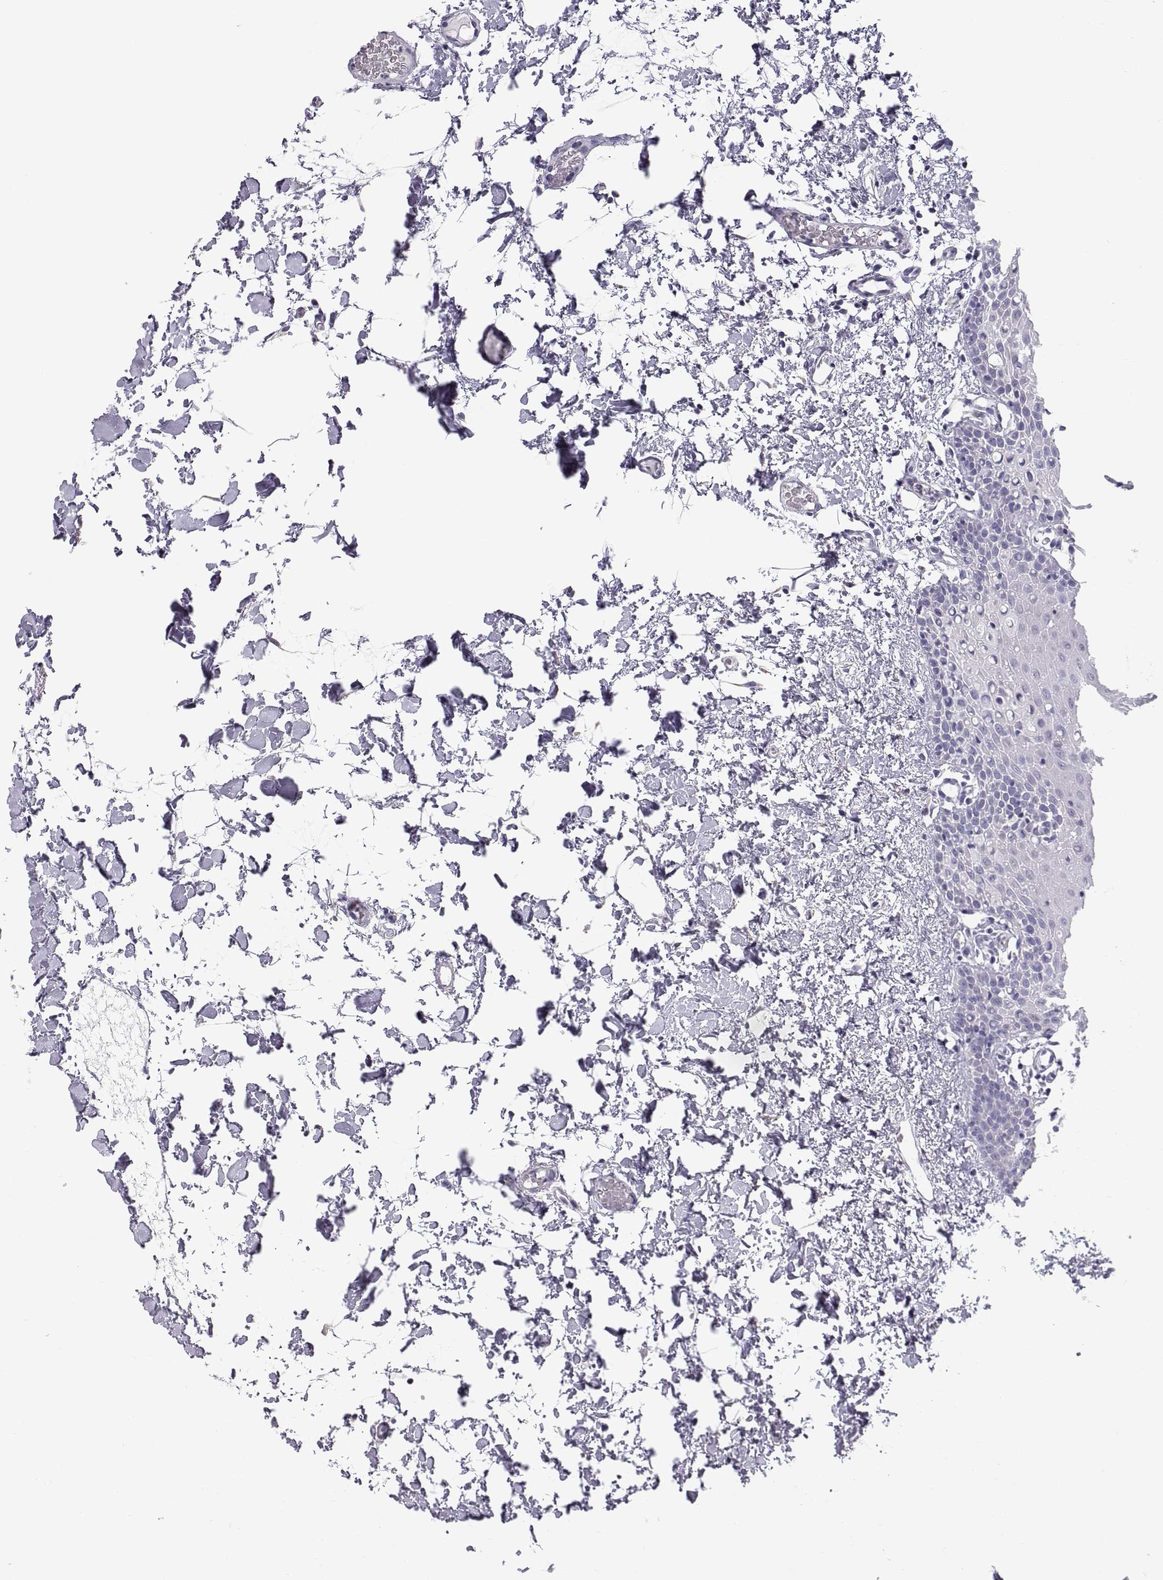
{"staining": {"intensity": "negative", "quantity": "none", "location": "none"}, "tissue": "oral mucosa", "cell_type": "Squamous epithelial cells", "image_type": "normal", "snomed": [{"axis": "morphology", "description": "Normal tissue, NOS"}, {"axis": "topography", "description": "Oral tissue"}], "caption": "The micrograph demonstrates no staining of squamous epithelial cells in unremarkable oral mucosa.", "gene": "TNNC1", "patient": {"sex": "male", "age": 81}}